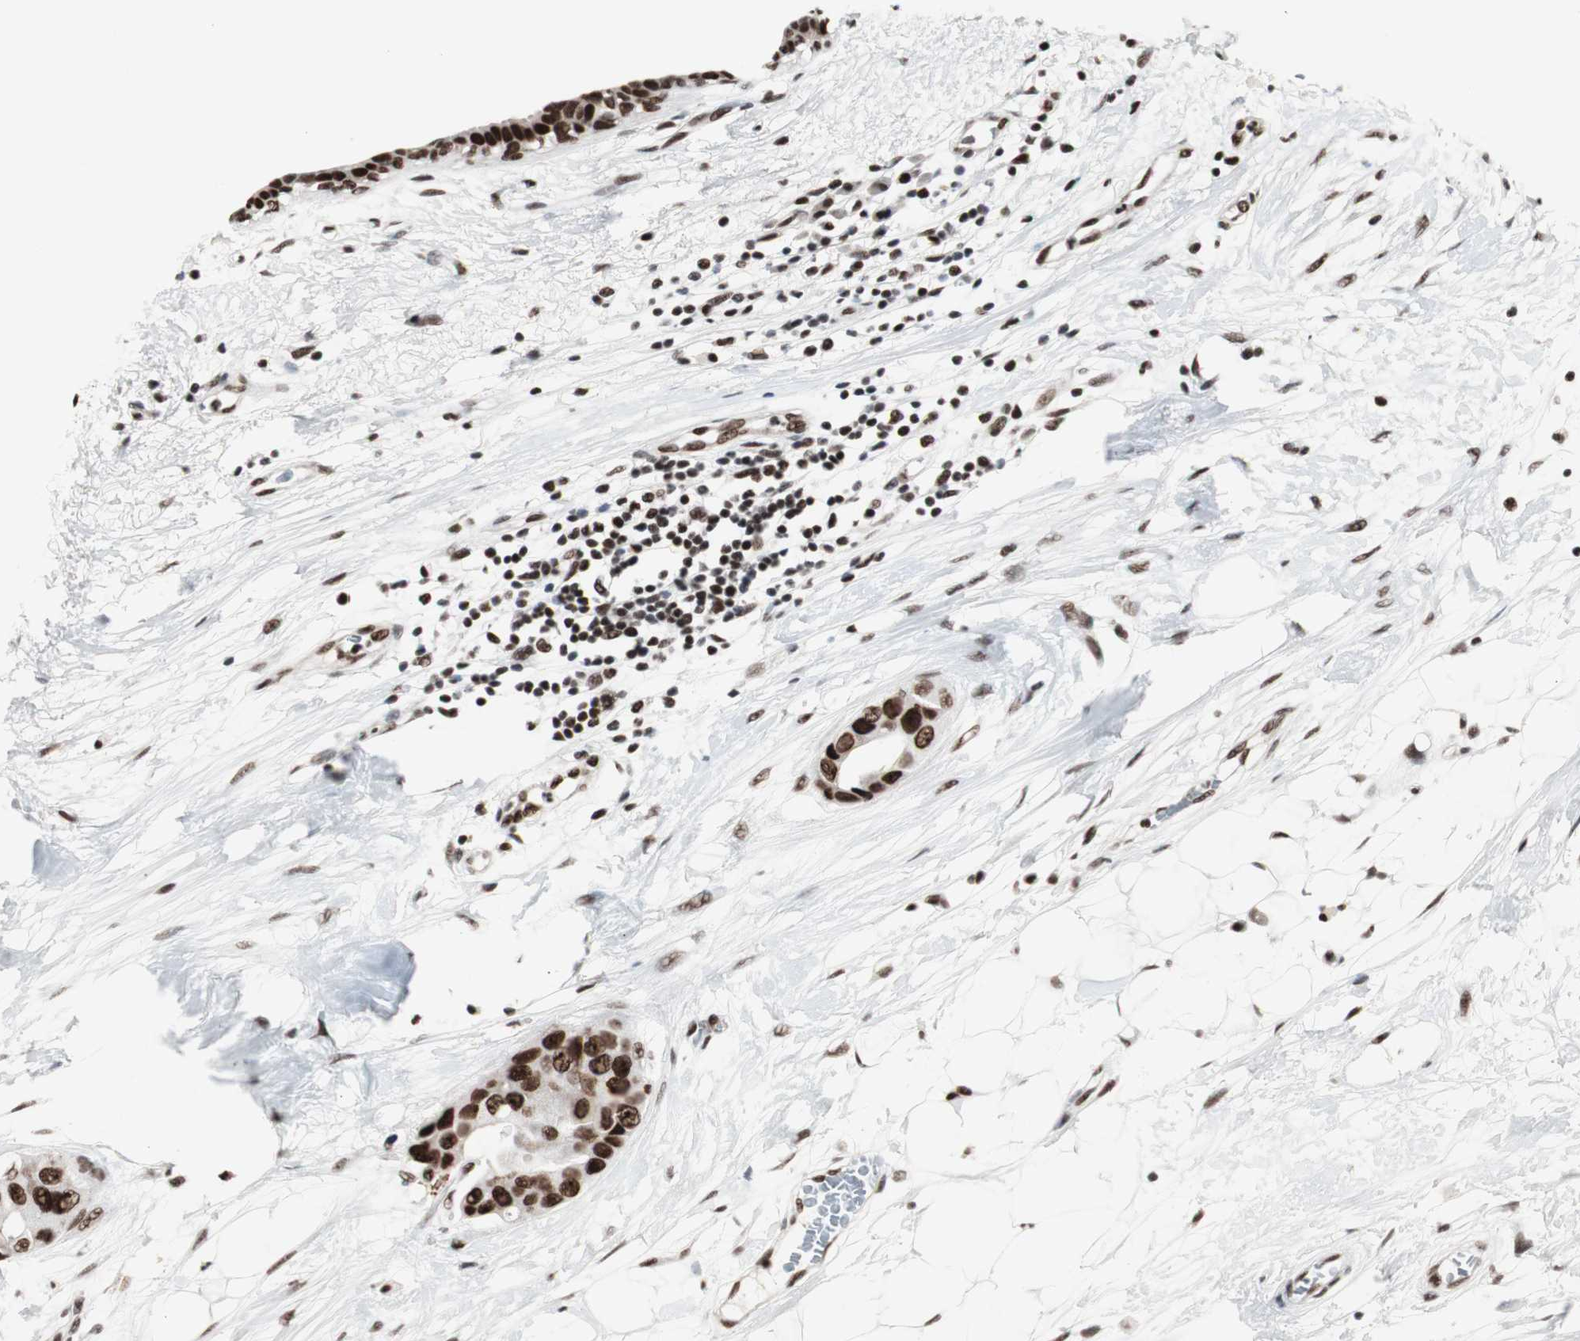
{"staining": {"intensity": "strong", "quantity": ">75%", "location": "nuclear"}, "tissue": "breast cancer", "cell_type": "Tumor cells", "image_type": "cancer", "snomed": [{"axis": "morphology", "description": "Duct carcinoma"}, {"axis": "topography", "description": "Breast"}], "caption": "Tumor cells display strong nuclear positivity in approximately >75% of cells in invasive ductal carcinoma (breast).", "gene": "XRCC1", "patient": {"sex": "female", "age": 40}}